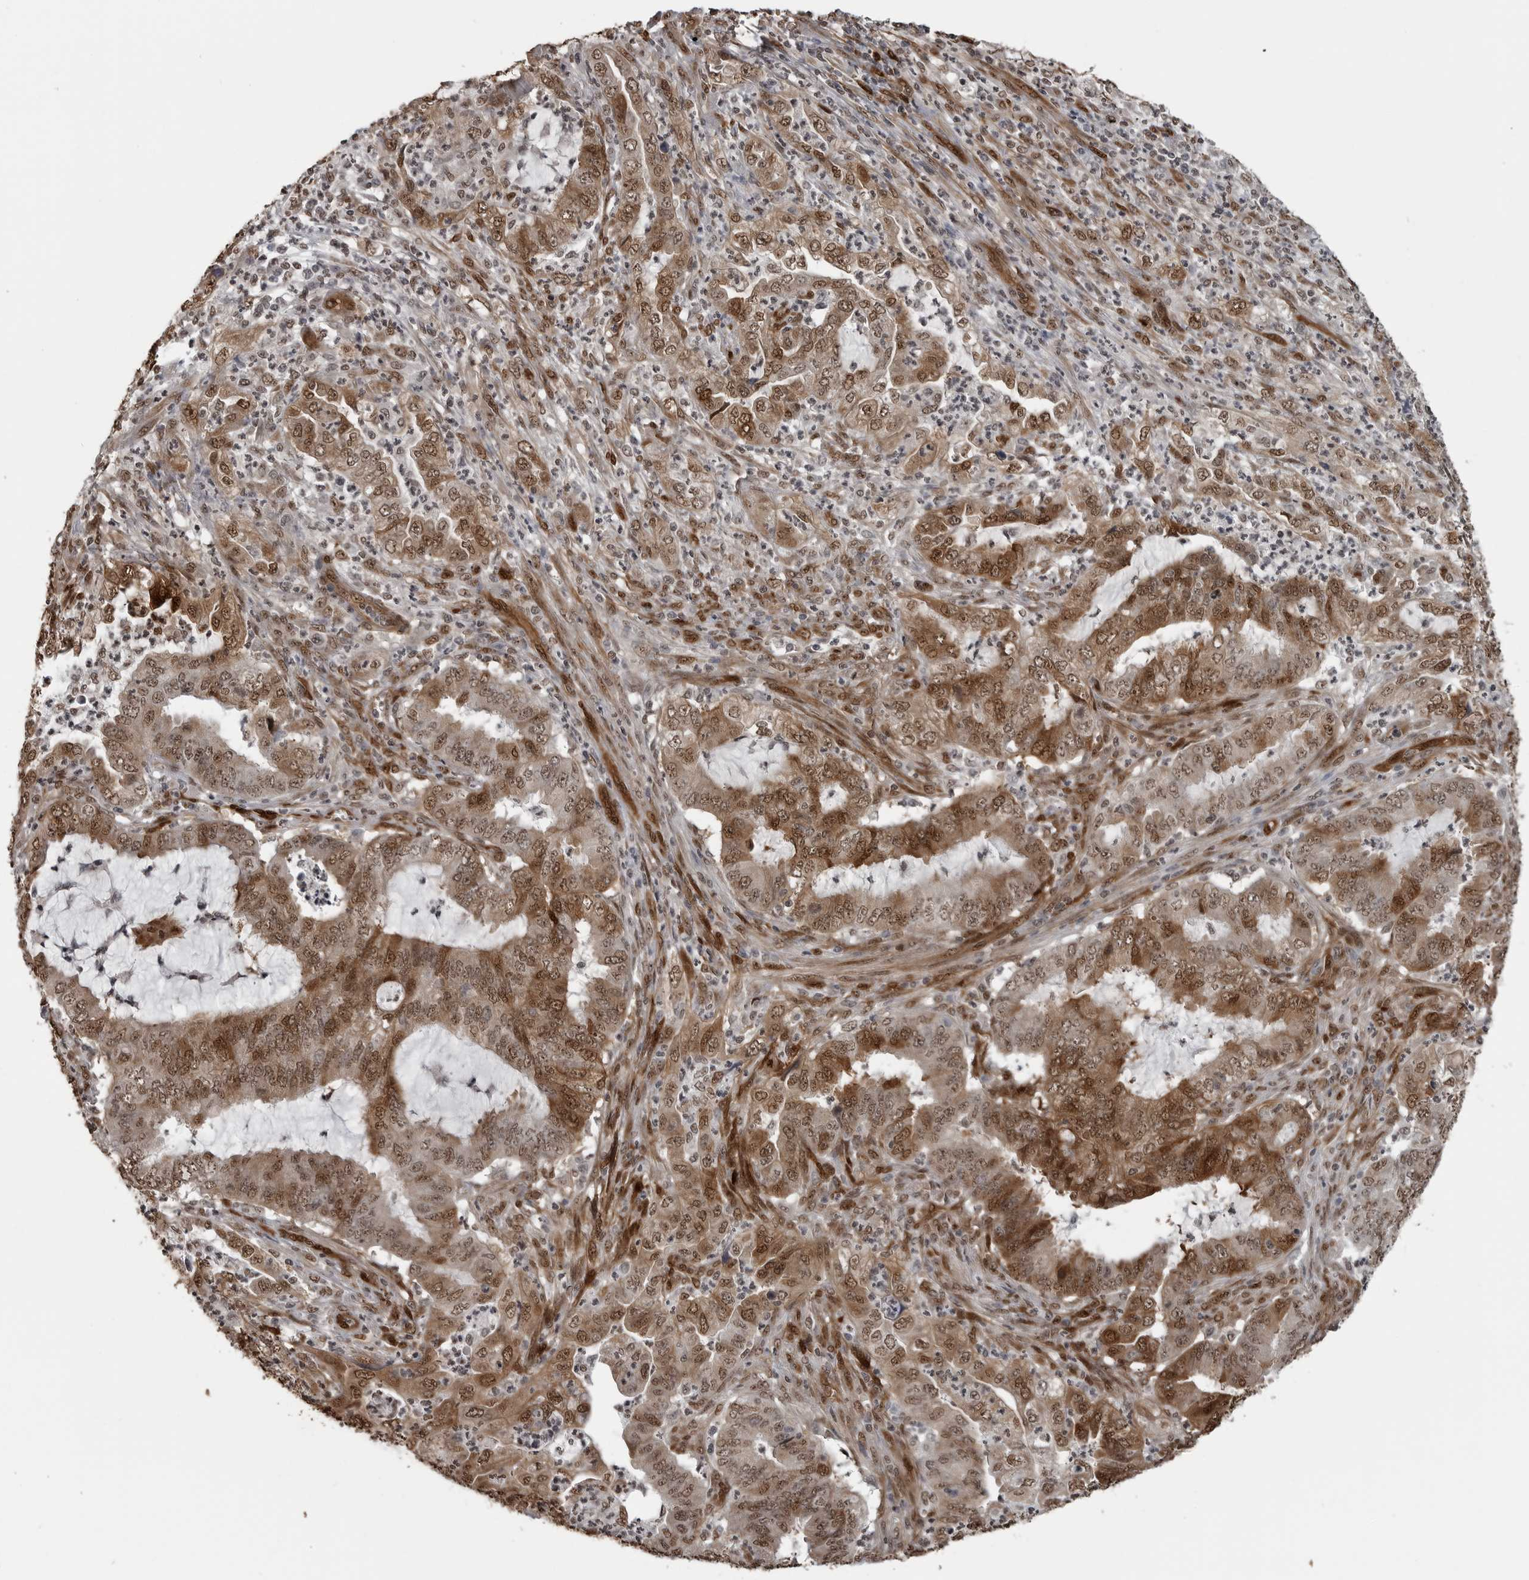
{"staining": {"intensity": "moderate", "quantity": ">75%", "location": "cytoplasmic/membranous,nuclear"}, "tissue": "endometrial cancer", "cell_type": "Tumor cells", "image_type": "cancer", "snomed": [{"axis": "morphology", "description": "Adenocarcinoma, NOS"}, {"axis": "topography", "description": "Endometrium"}], "caption": "Endometrial cancer (adenocarcinoma) stained with a protein marker demonstrates moderate staining in tumor cells.", "gene": "SMAD2", "patient": {"sex": "female", "age": 51}}